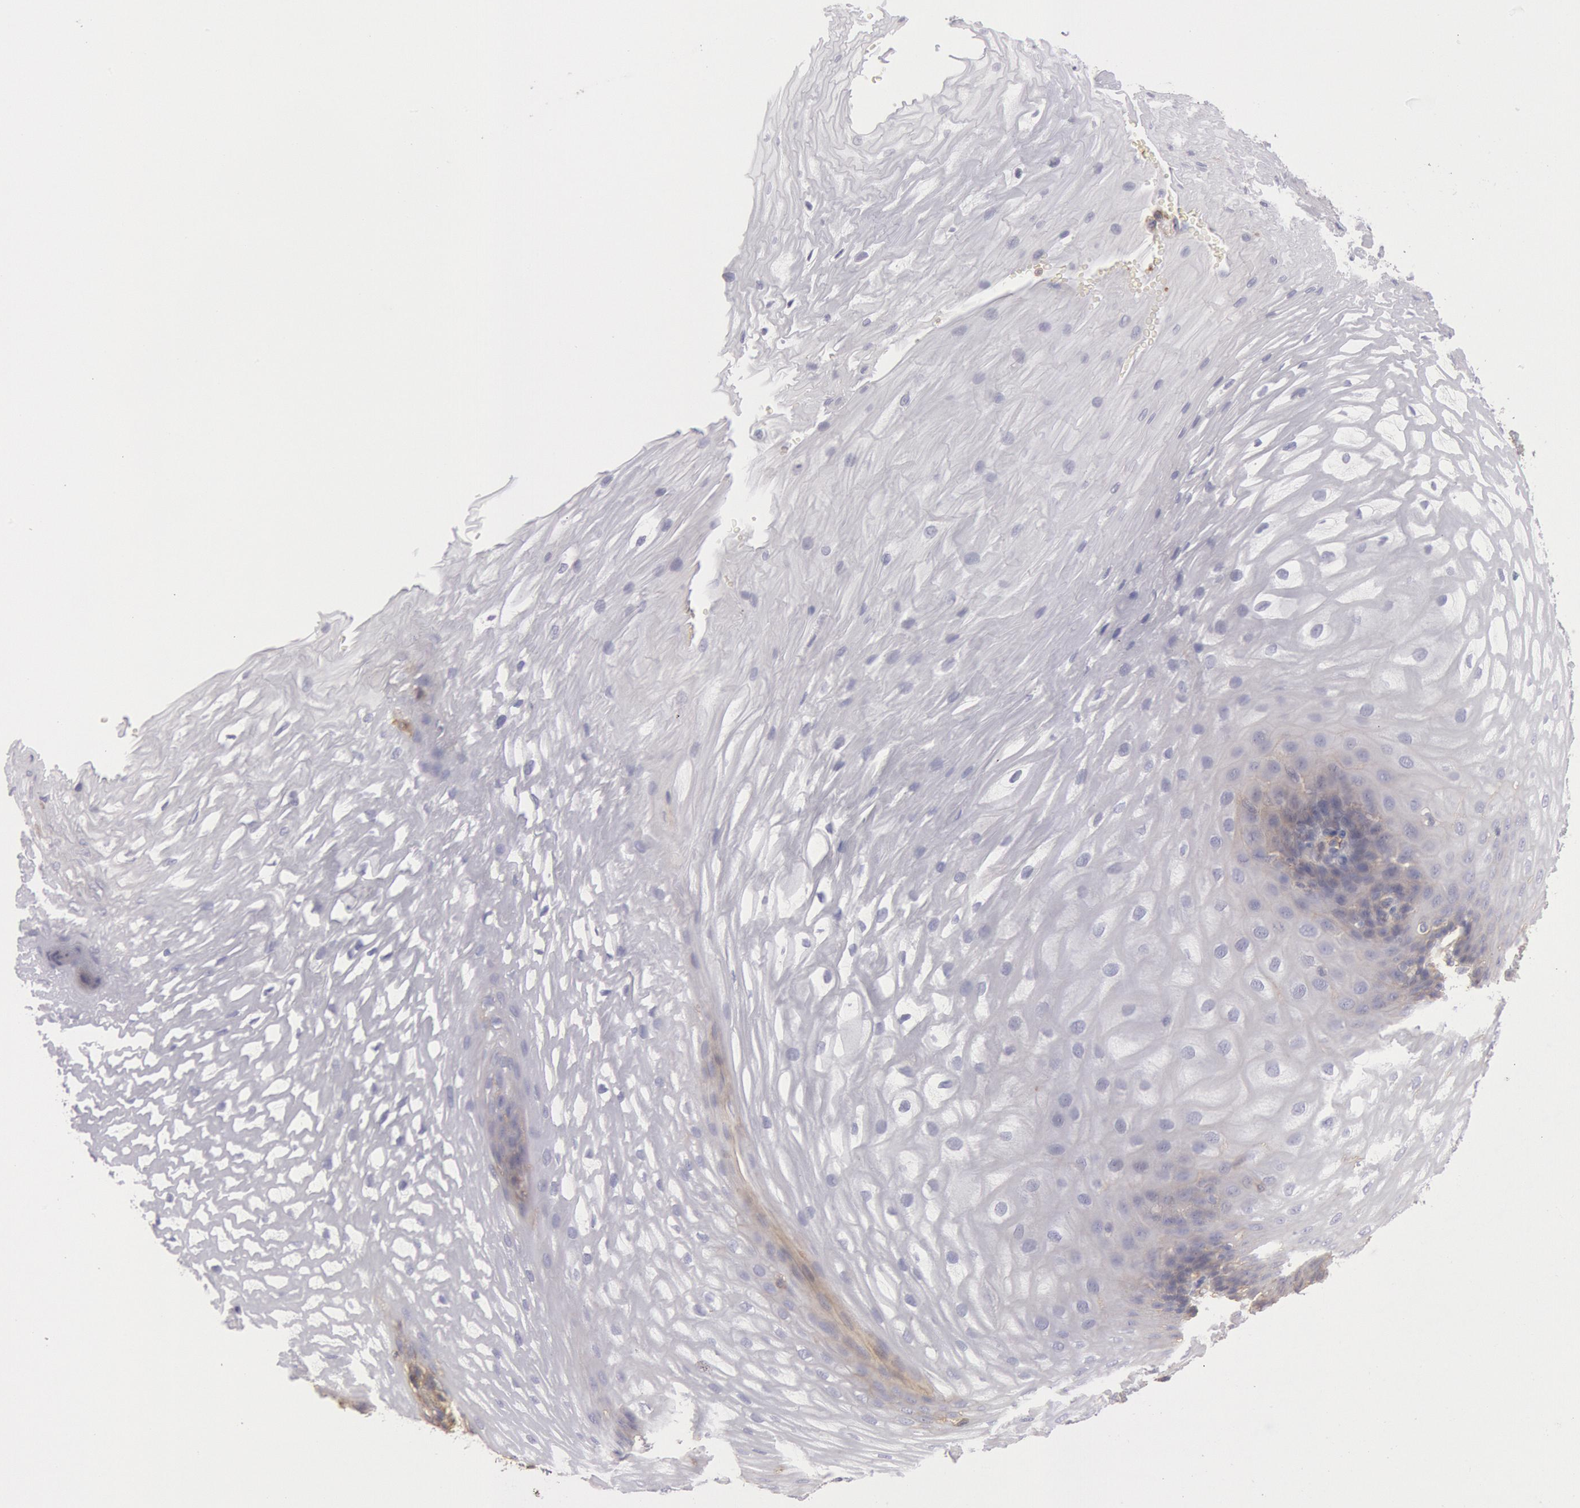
{"staining": {"intensity": "negative", "quantity": "none", "location": "none"}, "tissue": "esophagus", "cell_type": "Squamous epithelial cells", "image_type": "normal", "snomed": [{"axis": "morphology", "description": "Normal tissue, NOS"}, {"axis": "morphology", "description": "Adenocarcinoma, NOS"}, {"axis": "topography", "description": "Esophagus"}, {"axis": "topography", "description": "Stomach"}], "caption": "The immunohistochemistry histopathology image has no significant staining in squamous epithelial cells of esophagus.", "gene": "SNAP23", "patient": {"sex": "male", "age": 62}}